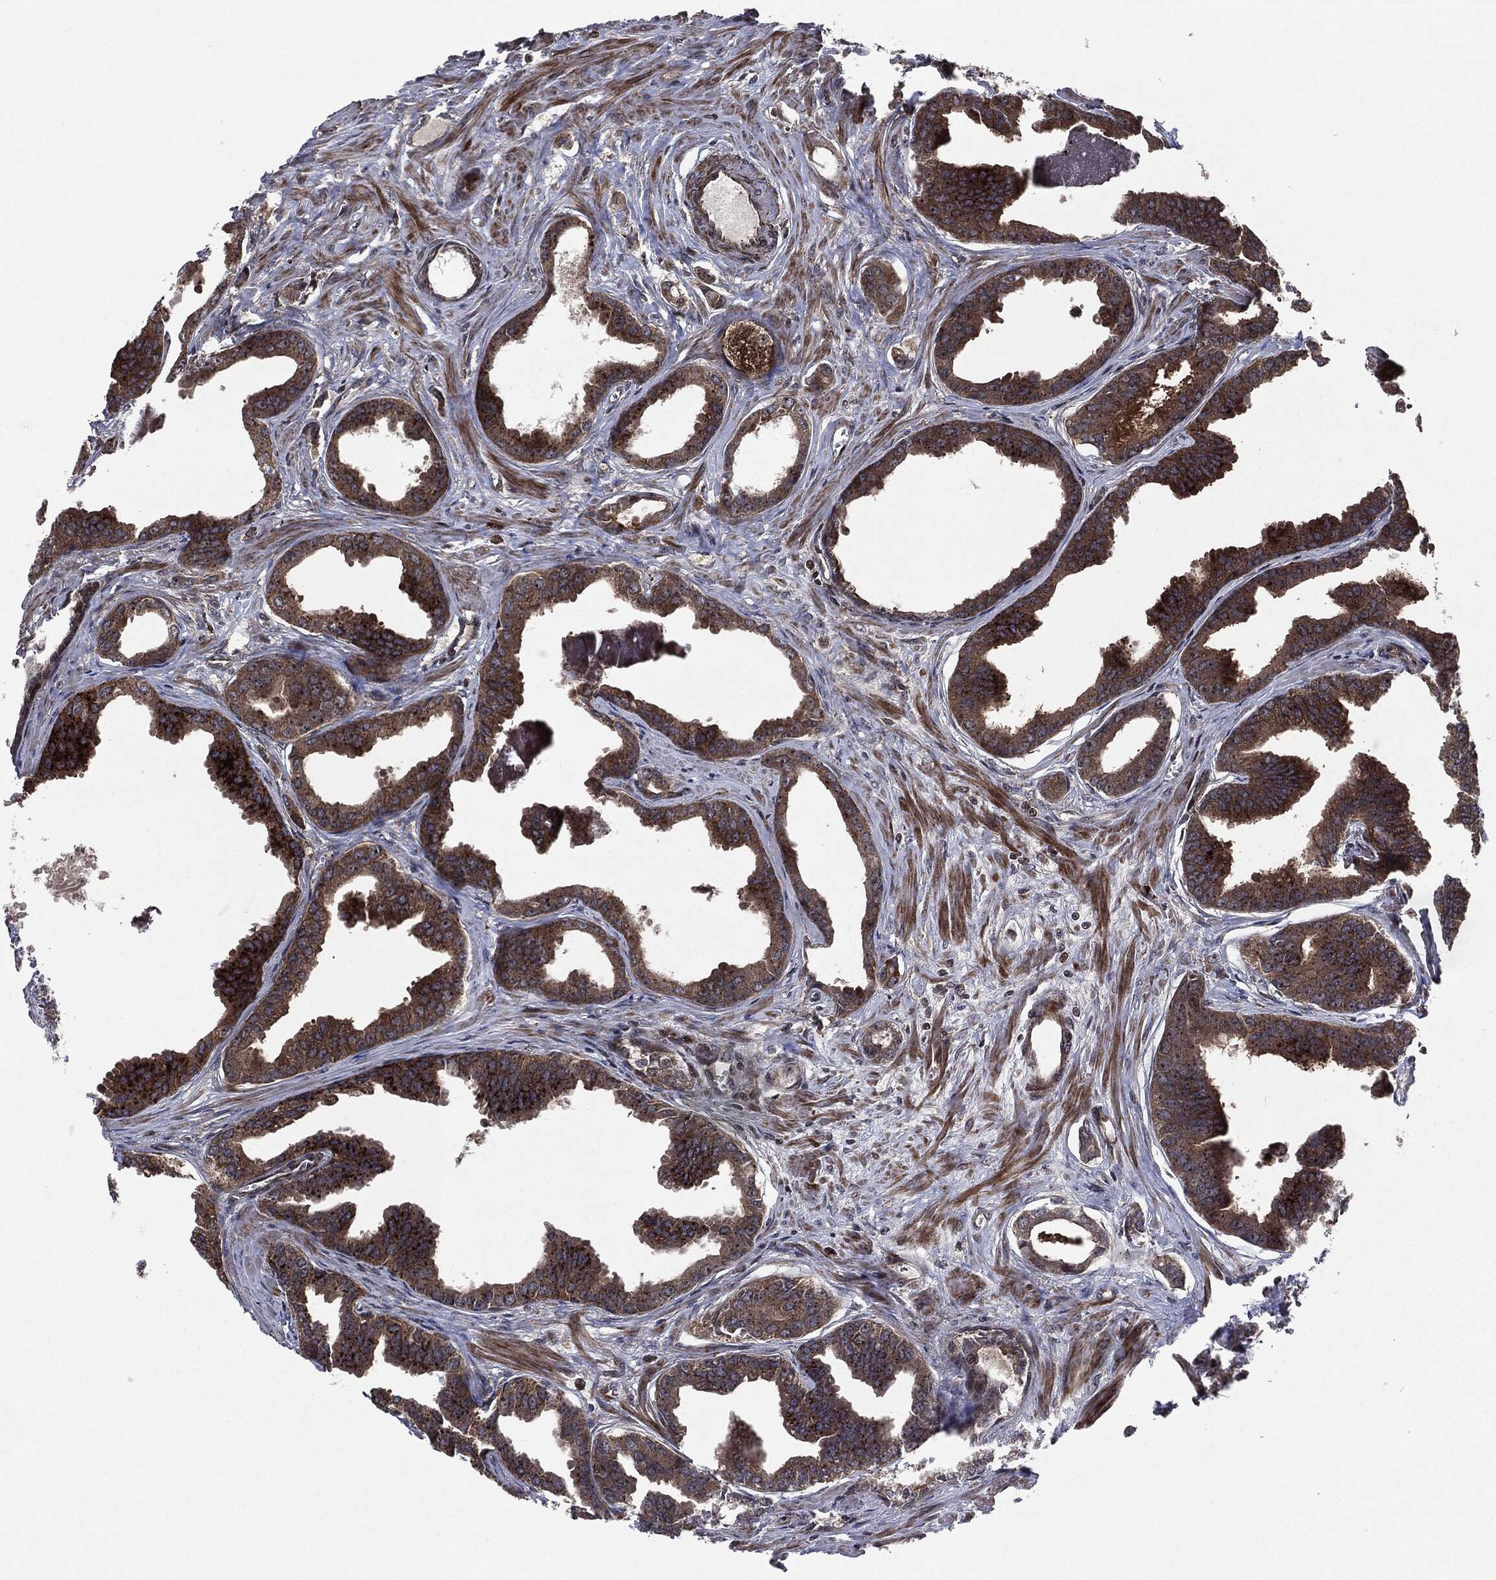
{"staining": {"intensity": "moderate", "quantity": ">75%", "location": "cytoplasmic/membranous"}, "tissue": "prostate cancer", "cell_type": "Tumor cells", "image_type": "cancer", "snomed": [{"axis": "morphology", "description": "Adenocarcinoma, NOS"}, {"axis": "topography", "description": "Prostate"}], "caption": "This is an image of IHC staining of prostate cancer, which shows moderate staining in the cytoplasmic/membranous of tumor cells.", "gene": "CARD6", "patient": {"sex": "male", "age": 66}}